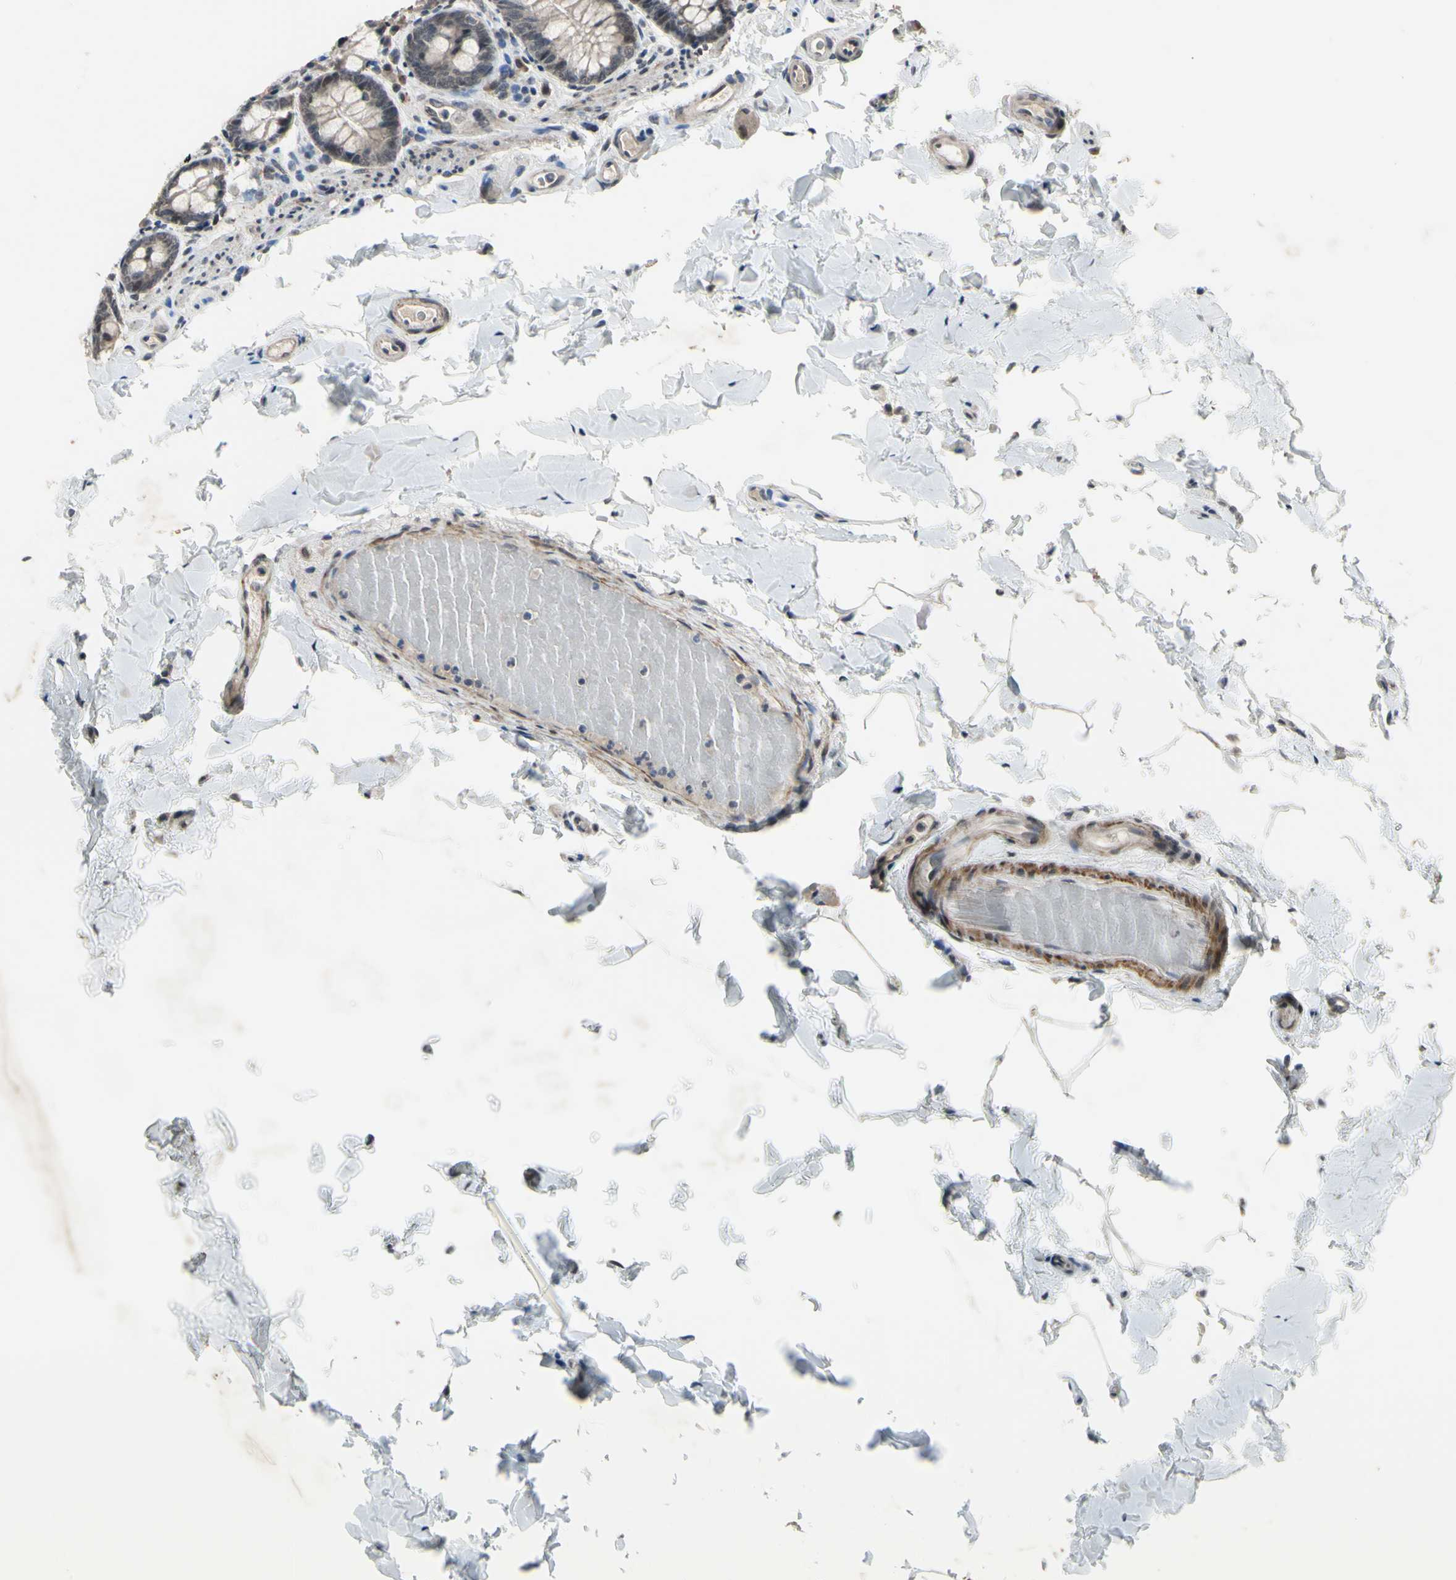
{"staining": {"intensity": "negative", "quantity": "none", "location": "none"}, "tissue": "colon", "cell_type": "Endothelial cells", "image_type": "normal", "snomed": [{"axis": "morphology", "description": "Normal tissue, NOS"}, {"axis": "topography", "description": "Colon"}], "caption": "The immunohistochemistry (IHC) histopathology image has no significant staining in endothelial cells of colon.", "gene": "ZNF174", "patient": {"sex": "female", "age": 61}}